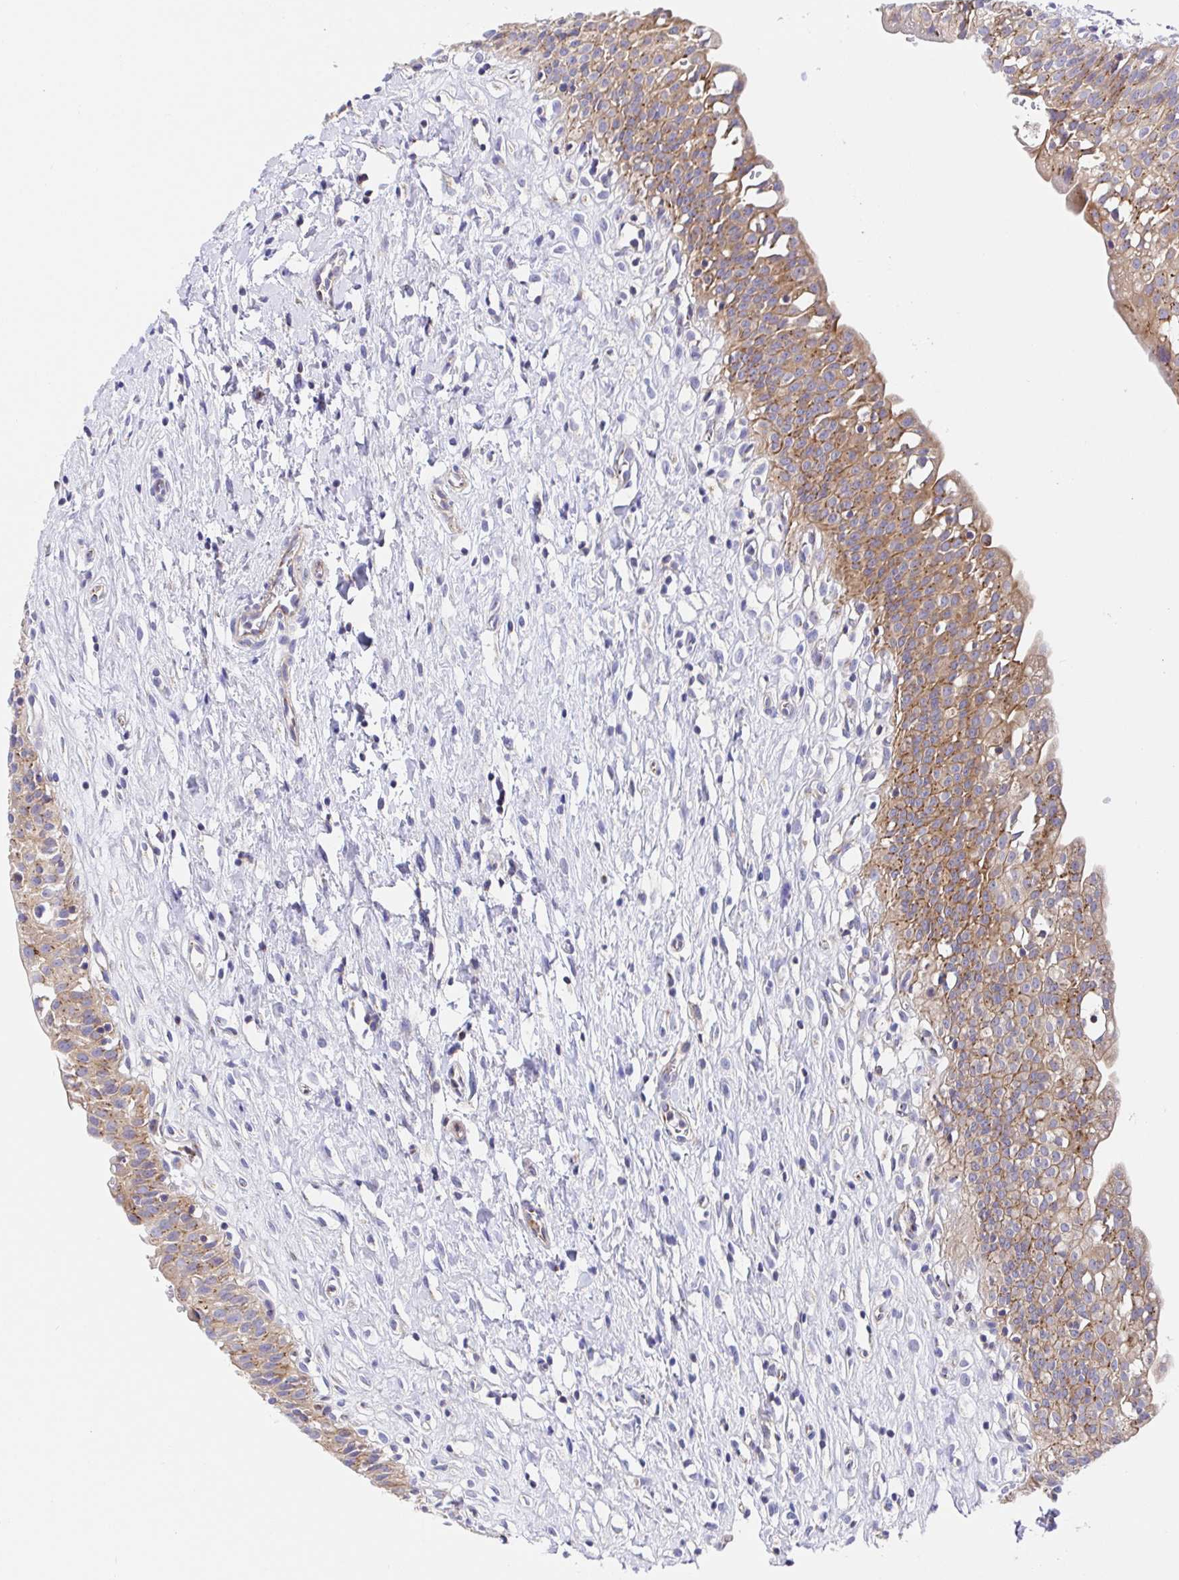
{"staining": {"intensity": "strong", "quantity": "25%-75%", "location": "cytoplasmic/membranous"}, "tissue": "urinary bladder", "cell_type": "Urothelial cells", "image_type": "normal", "snomed": [{"axis": "morphology", "description": "Normal tissue, NOS"}, {"axis": "topography", "description": "Urinary bladder"}], "caption": "An image showing strong cytoplasmic/membranous positivity in approximately 25%-75% of urothelial cells in benign urinary bladder, as visualized by brown immunohistochemical staining.", "gene": "GOLGA1", "patient": {"sex": "male", "age": 51}}